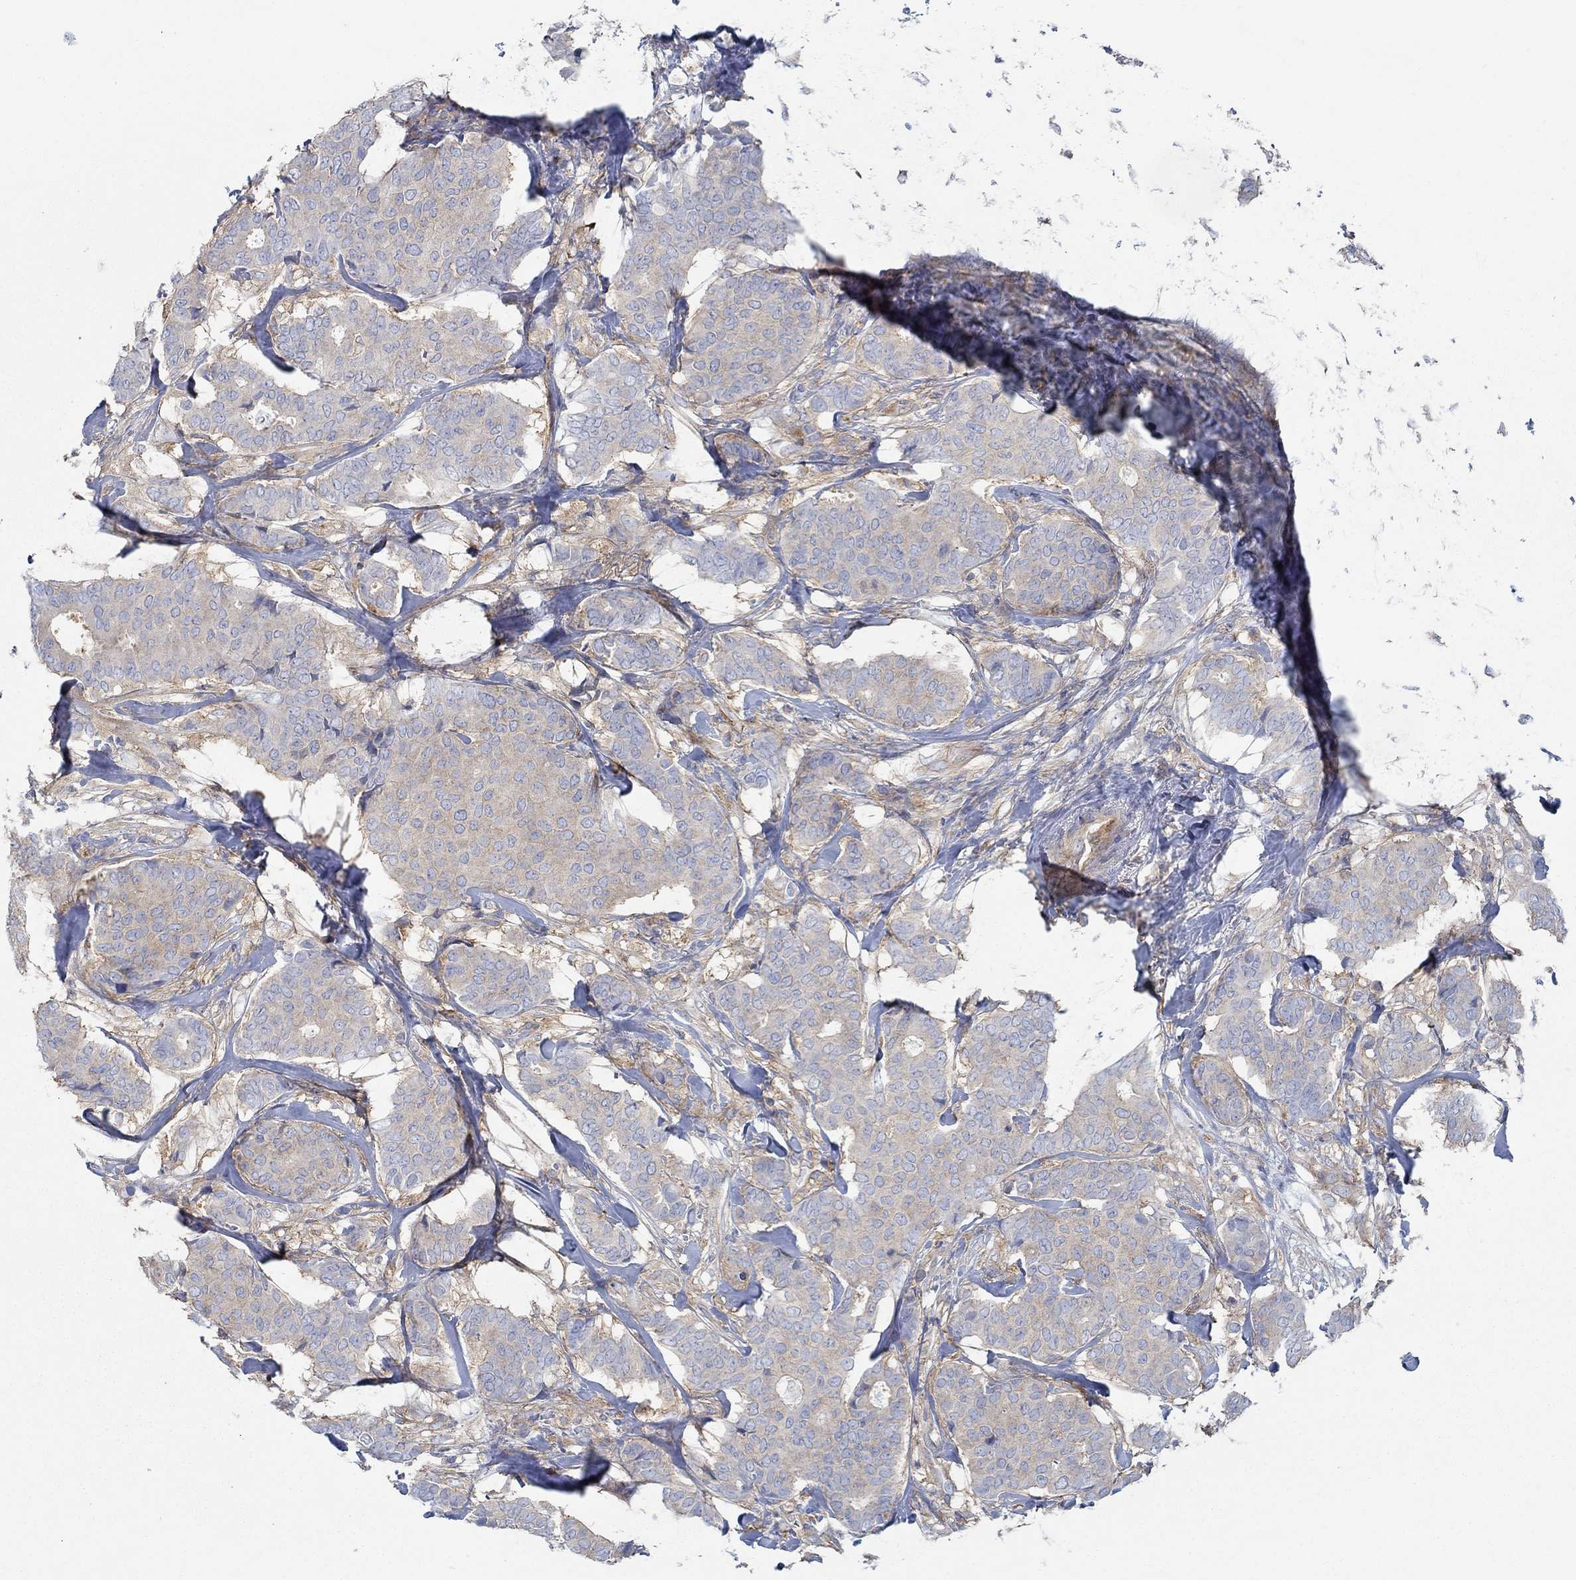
{"staining": {"intensity": "moderate", "quantity": "25%-75%", "location": "cytoplasmic/membranous"}, "tissue": "breast cancer", "cell_type": "Tumor cells", "image_type": "cancer", "snomed": [{"axis": "morphology", "description": "Duct carcinoma"}, {"axis": "topography", "description": "Breast"}], "caption": "High-power microscopy captured an immunohistochemistry (IHC) photomicrograph of breast cancer (infiltrating ductal carcinoma), revealing moderate cytoplasmic/membranous expression in about 25%-75% of tumor cells.", "gene": "SPAG9", "patient": {"sex": "female", "age": 75}}